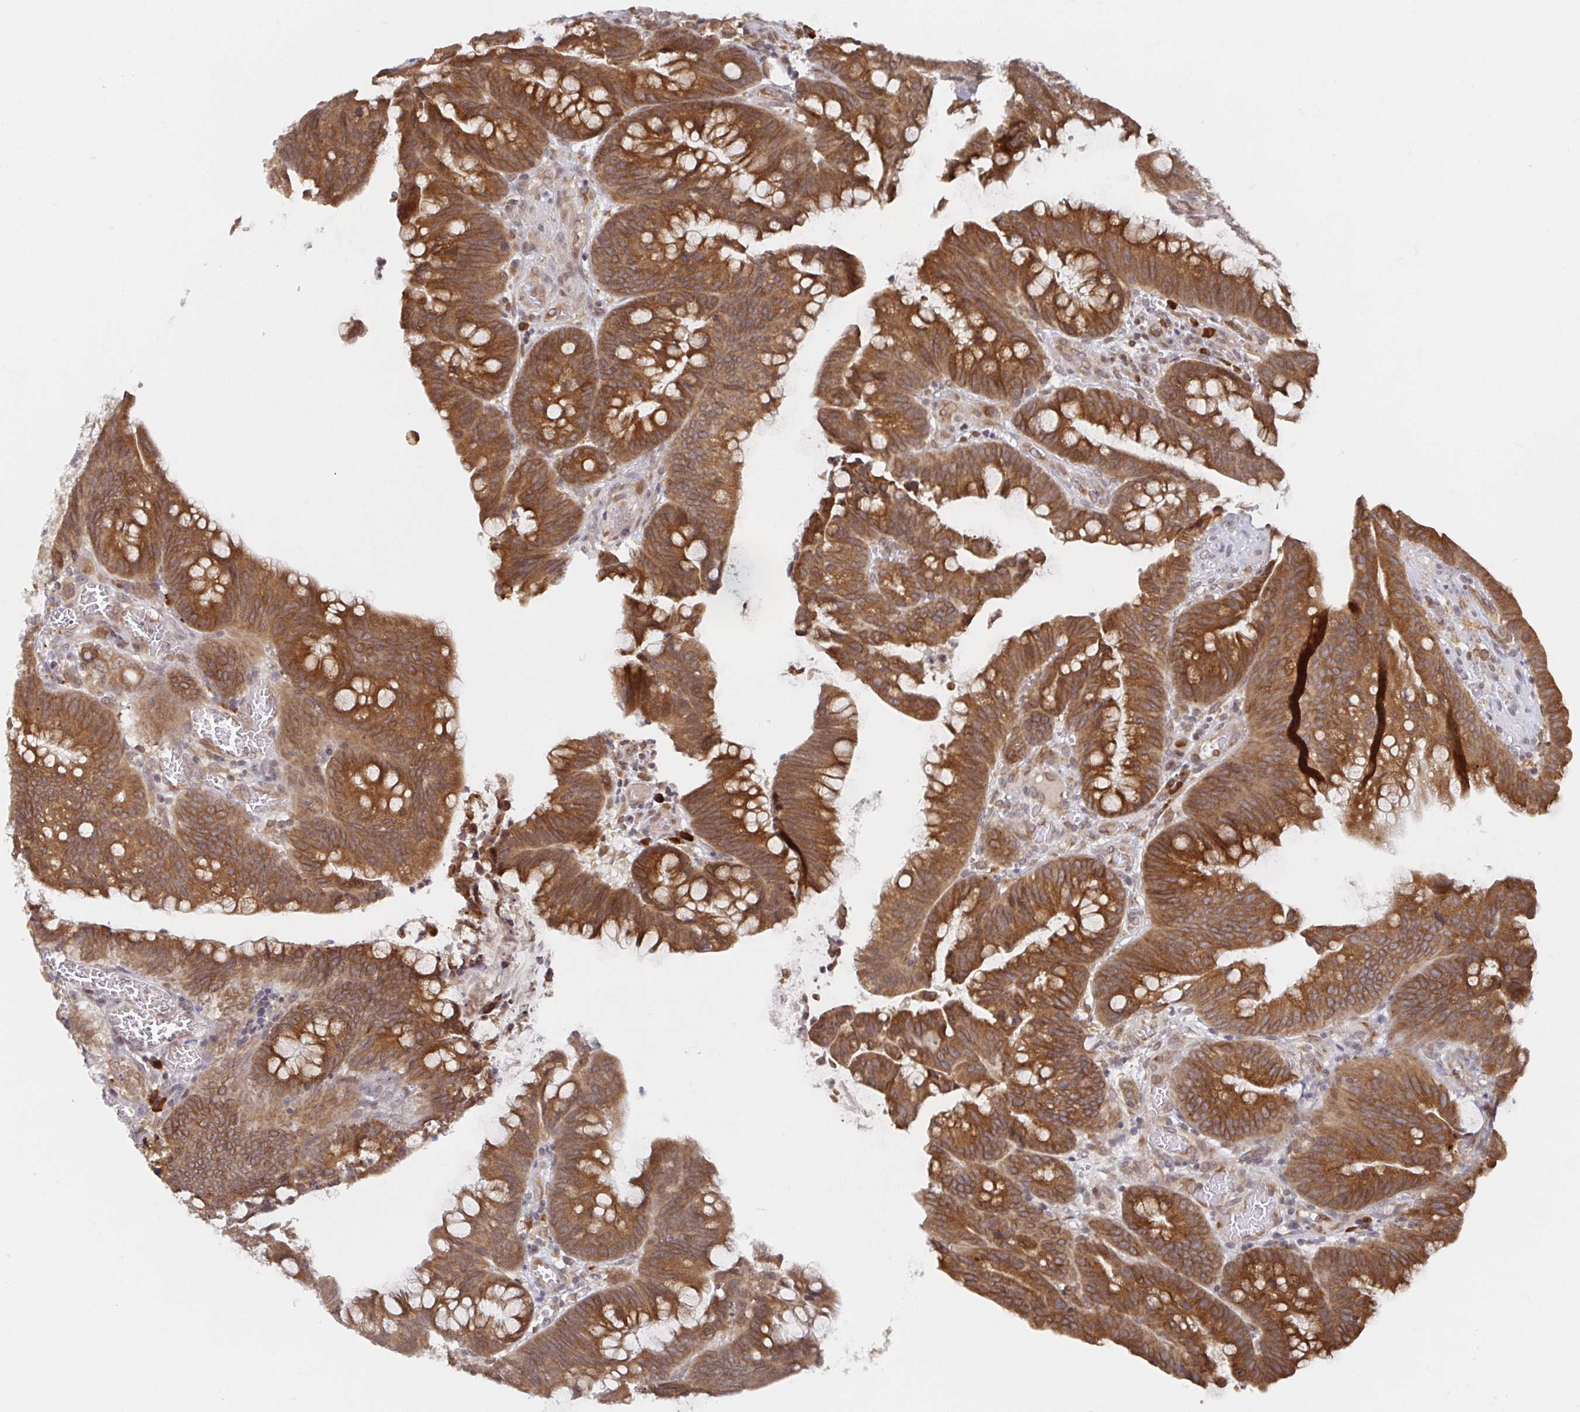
{"staining": {"intensity": "strong", "quantity": ">75%", "location": "cytoplasmic/membranous"}, "tissue": "colorectal cancer", "cell_type": "Tumor cells", "image_type": "cancer", "snomed": [{"axis": "morphology", "description": "Adenocarcinoma, NOS"}, {"axis": "topography", "description": "Colon"}], "caption": "Colorectal cancer stained with a protein marker displays strong staining in tumor cells.", "gene": "ALG1", "patient": {"sex": "male", "age": 62}}